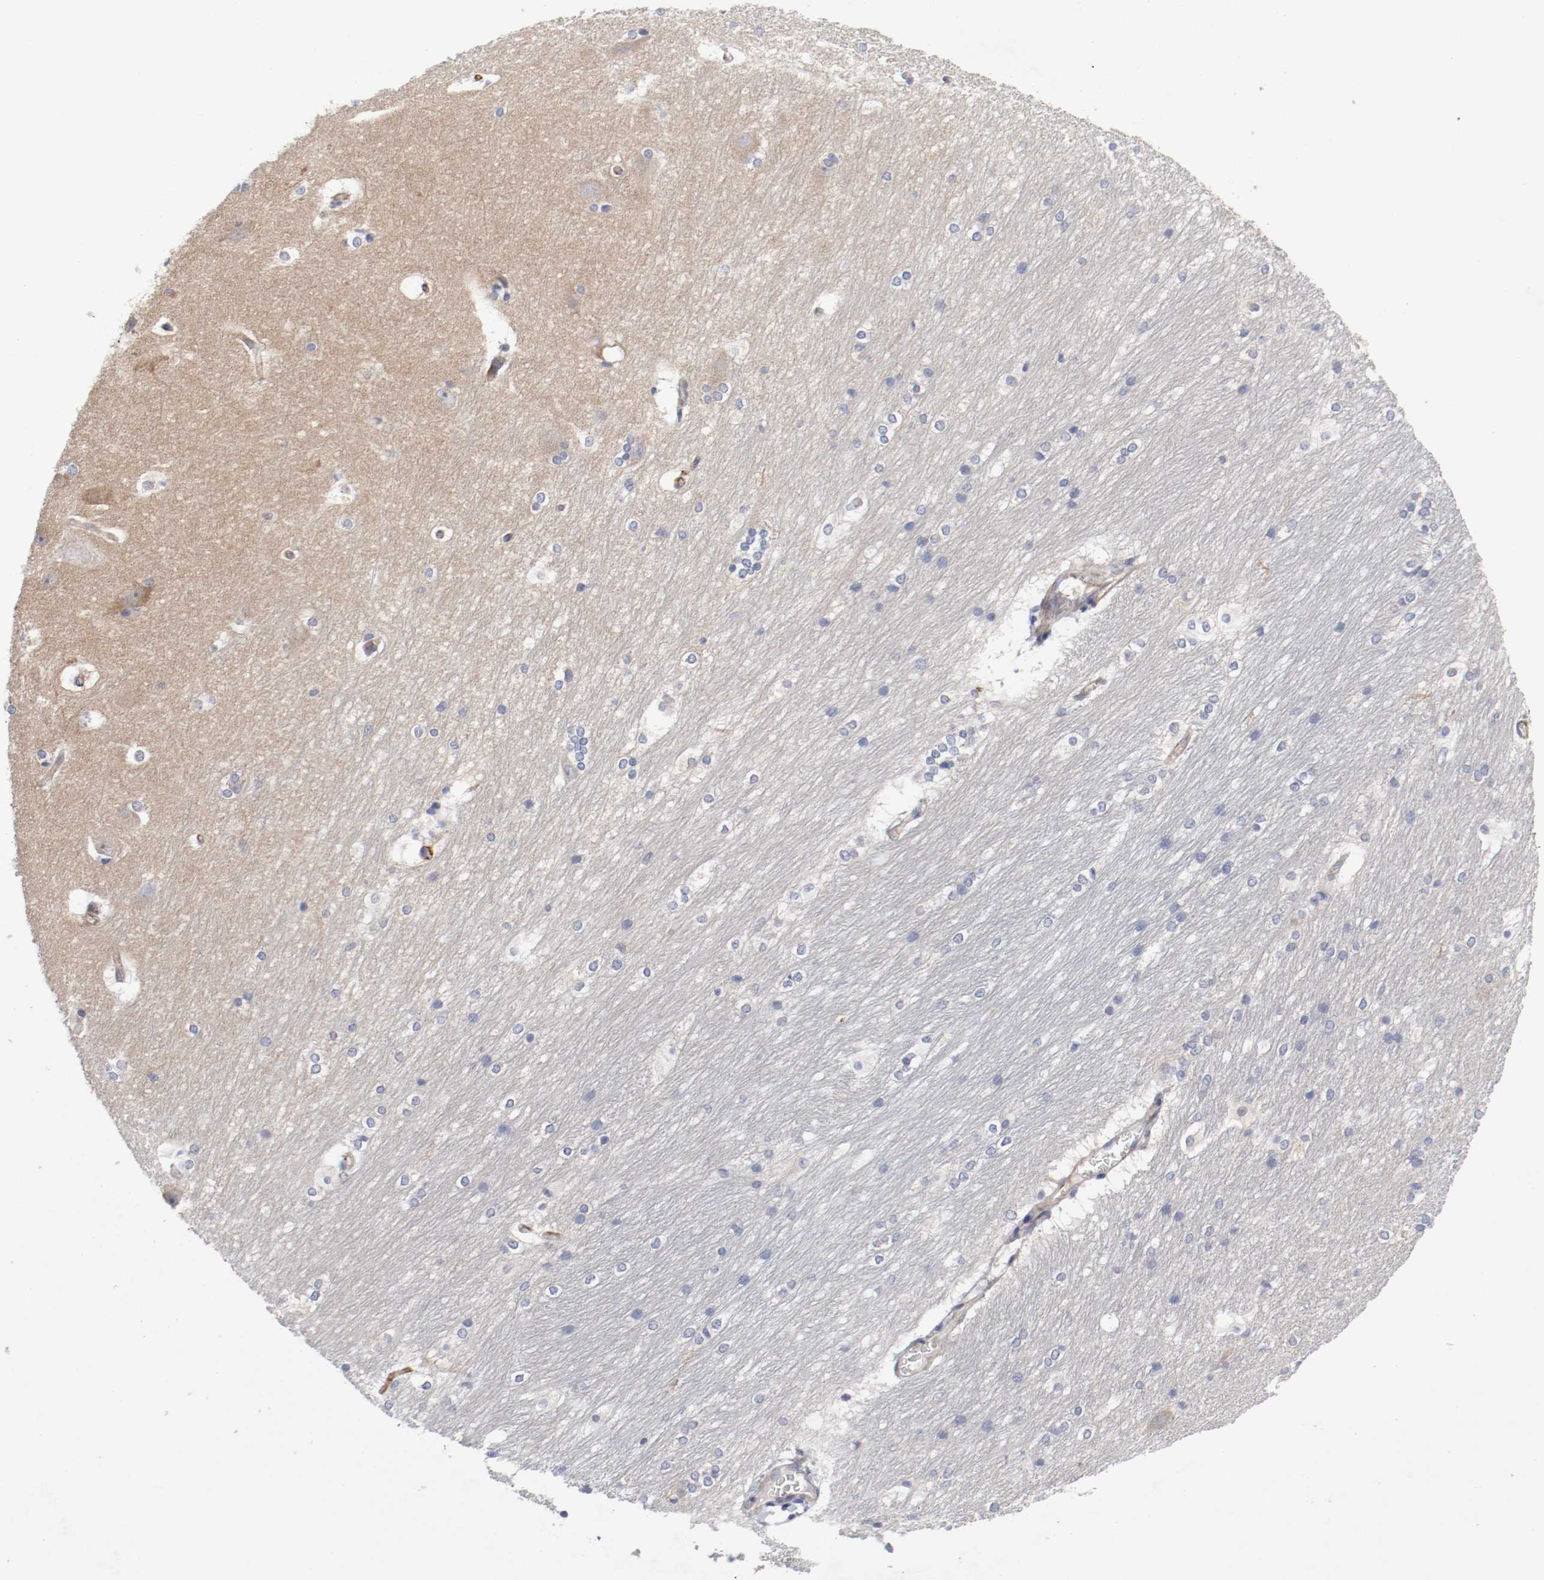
{"staining": {"intensity": "moderate", "quantity": "<25%", "location": "cytoplasmic/membranous"}, "tissue": "hippocampus", "cell_type": "Glial cells", "image_type": "normal", "snomed": [{"axis": "morphology", "description": "Normal tissue, NOS"}, {"axis": "topography", "description": "Hippocampus"}], "caption": "This is a photomicrograph of immunohistochemistry staining of unremarkable hippocampus, which shows moderate staining in the cytoplasmic/membranous of glial cells.", "gene": "GIT1", "patient": {"sex": "female", "age": 19}}